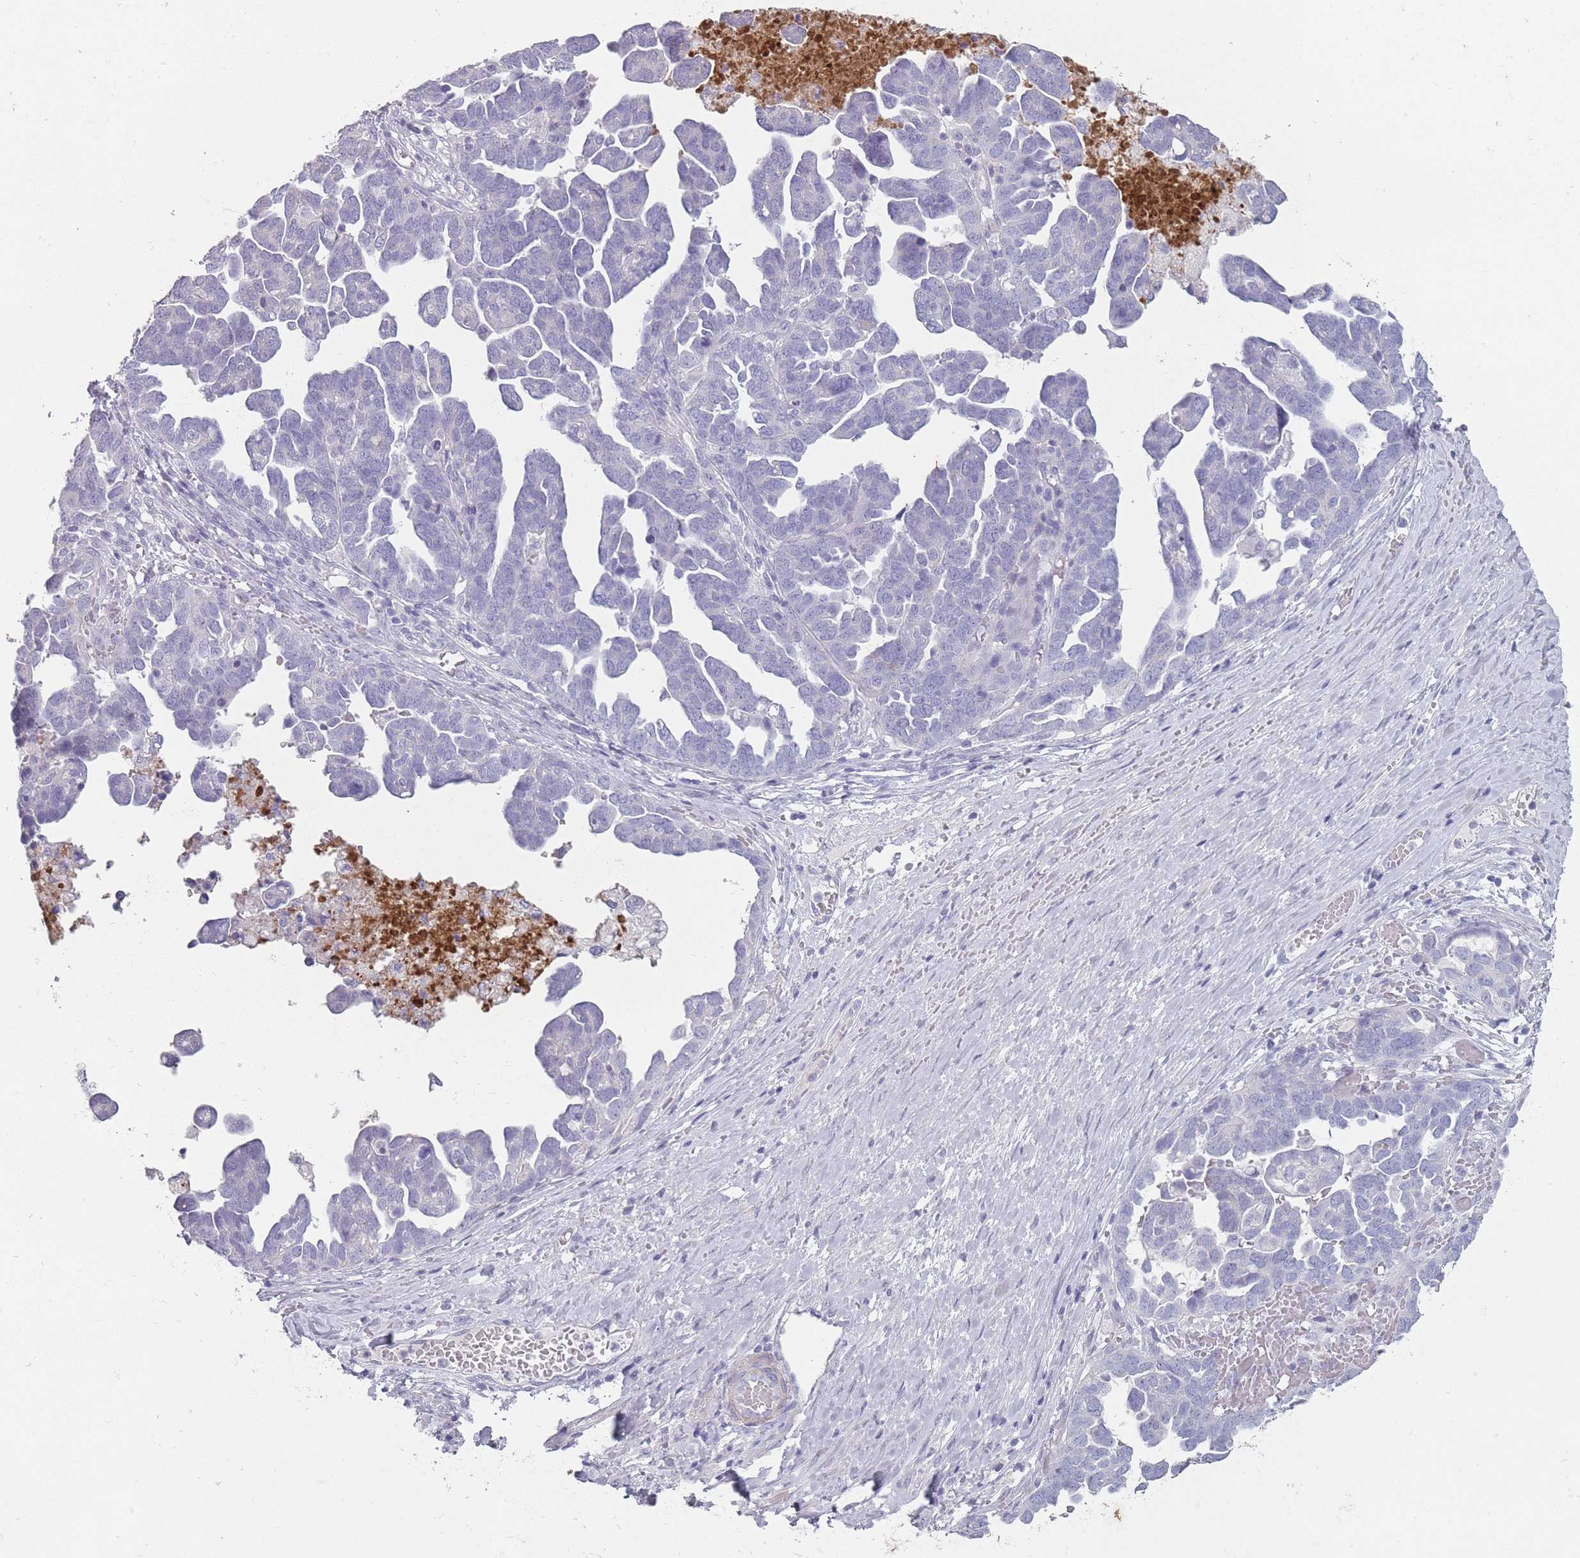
{"staining": {"intensity": "negative", "quantity": "none", "location": "none"}, "tissue": "ovarian cancer", "cell_type": "Tumor cells", "image_type": "cancer", "snomed": [{"axis": "morphology", "description": "Cystadenocarcinoma, serous, NOS"}, {"axis": "topography", "description": "Ovary"}], "caption": "DAB (3,3'-diaminobenzidine) immunohistochemical staining of human ovarian cancer (serous cystadenocarcinoma) demonstrates no significant positivity in tumor cells. (Immunohistochemistry, brightfield microscopy, high magnification).", "gene": "RHBG", "patient": {"sex": "female", "age": 54}}